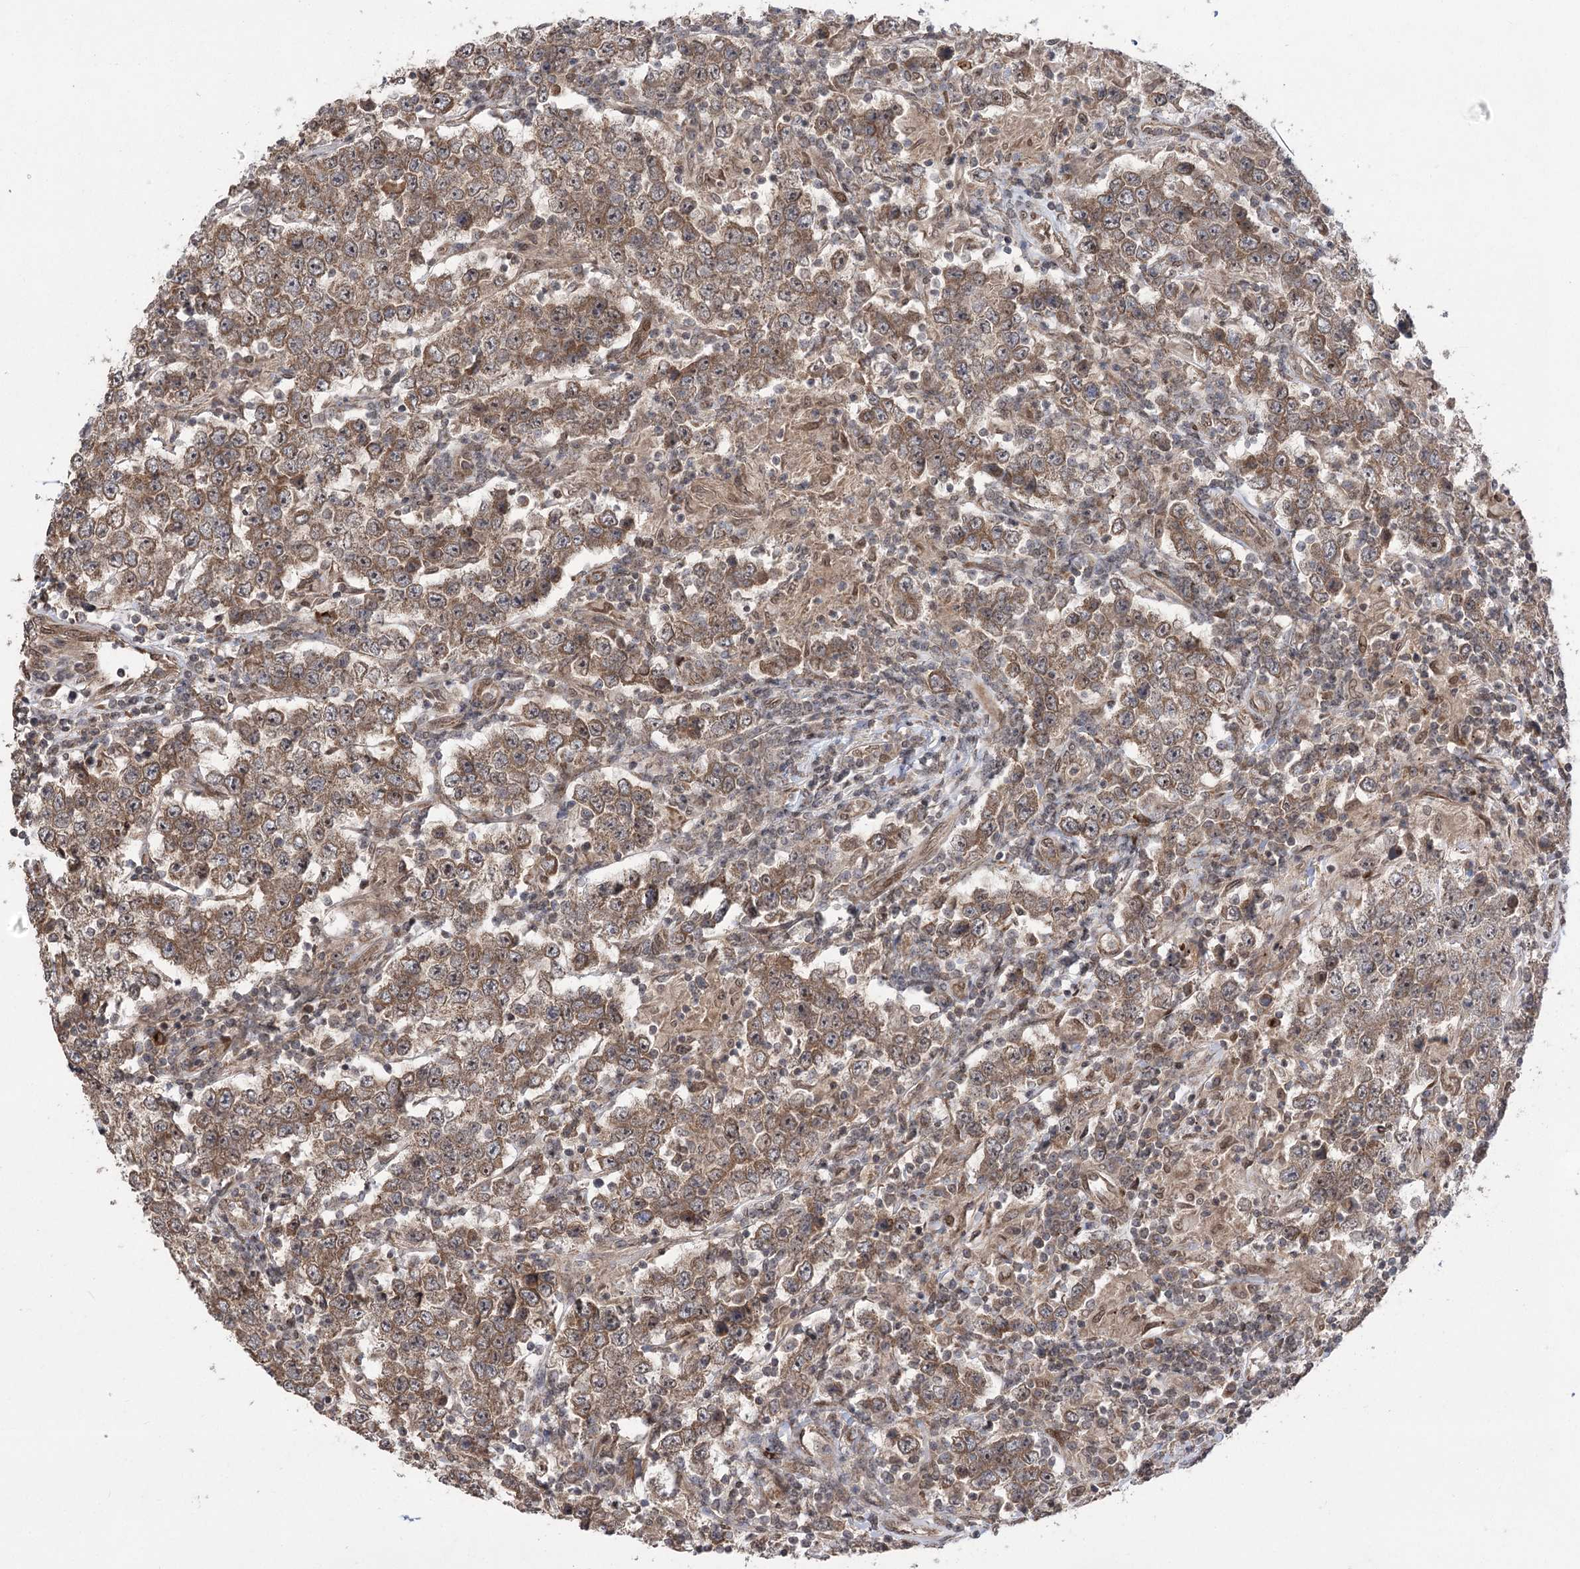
{"staining": {"intensity": "moderate", "quantity": ">75%", "location": "cytoplasmic/membranous"}, "tissue": "testis cancer", "cell_type": "Tumor cells", "image_type": "cancer", "snomed": [{"axis": "morphology", "description": "Normal tissue, NOS"}, {"axis": "morphology", "description": "Urothelial carcinoma, High grade"}, {"axis": "morphology", "description": "Seminoma, NOS"}, {"axis": "morphology", "description": "Carcinoma, Embryonal, NOS"}, {"axis": "topography", "description": "Urinary bladder"}, {"axis": "topography", "description": "Testis"}], "caption": "There is medium levels of moderate cytoplasmic/membranous expression in tumor cells of testis cancer, as demonstrated by immunohistochemical staining (brown color).", "gene": "TENM2", "patient": {"sex": "male", "age": 41}}